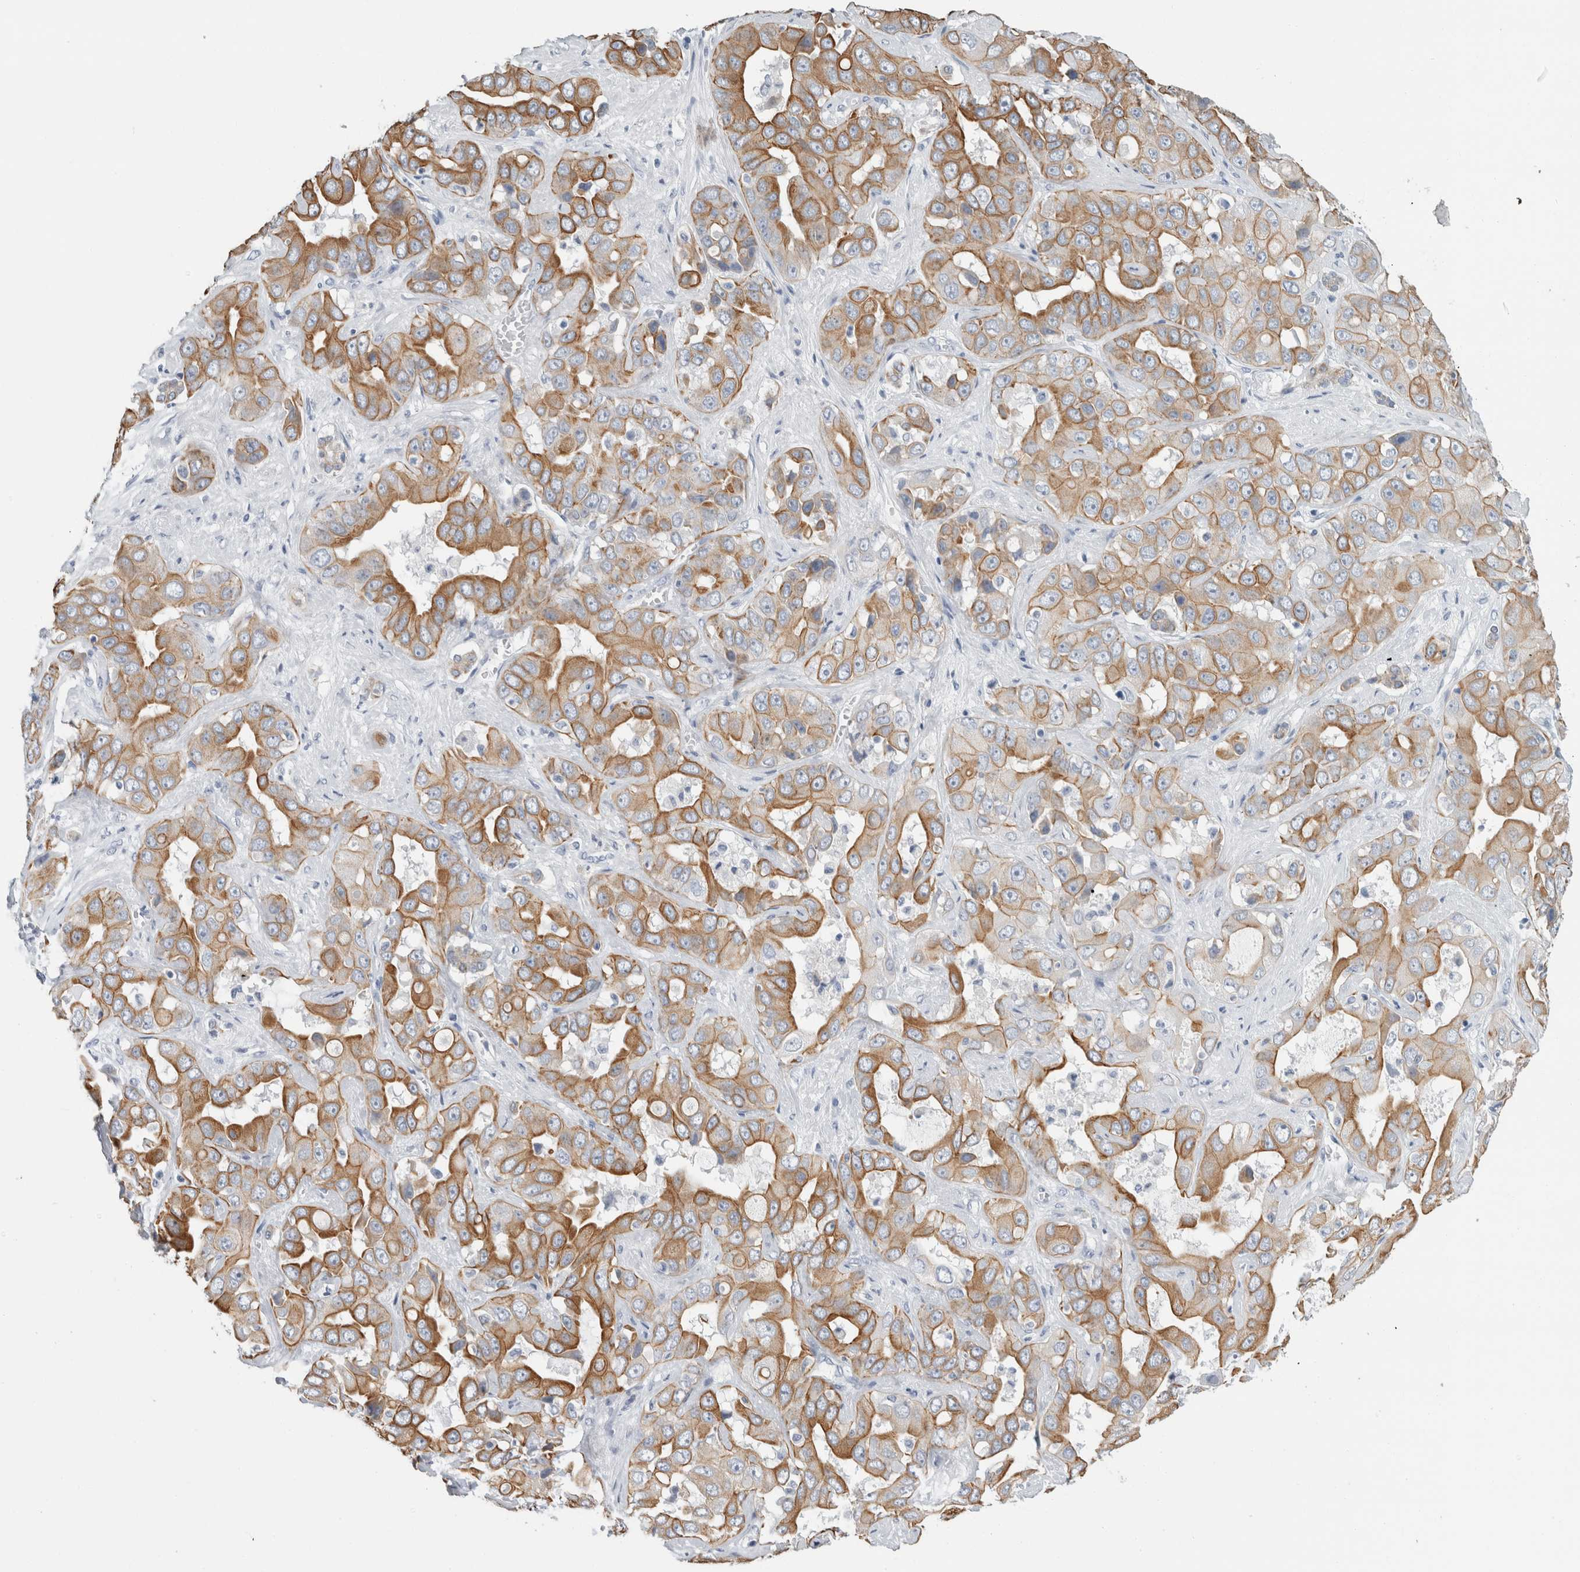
{"staining": {"intensity": "strong", "quantity": ">75%", "location": "cytoplasmic/membranous"}, "tissue": "liver cancer", "cell_type": "Tumor cells", "image_type": "cancer", "snomed": [{"axis": "morphology", "description": "Cholangiocarcinoma"}, {"axis": "topography", "description": "Liver"}], "caption": "Immunohistochemistry histopathology image of liver cholangiocarcinoma stained for a protein (brown), which displays high levels of strong cytoplasmic/membranous positivity in approximately >75% of tumor cells.", "gene": "RPH3AL", "patient": {"sex": "female", "age": 52}}